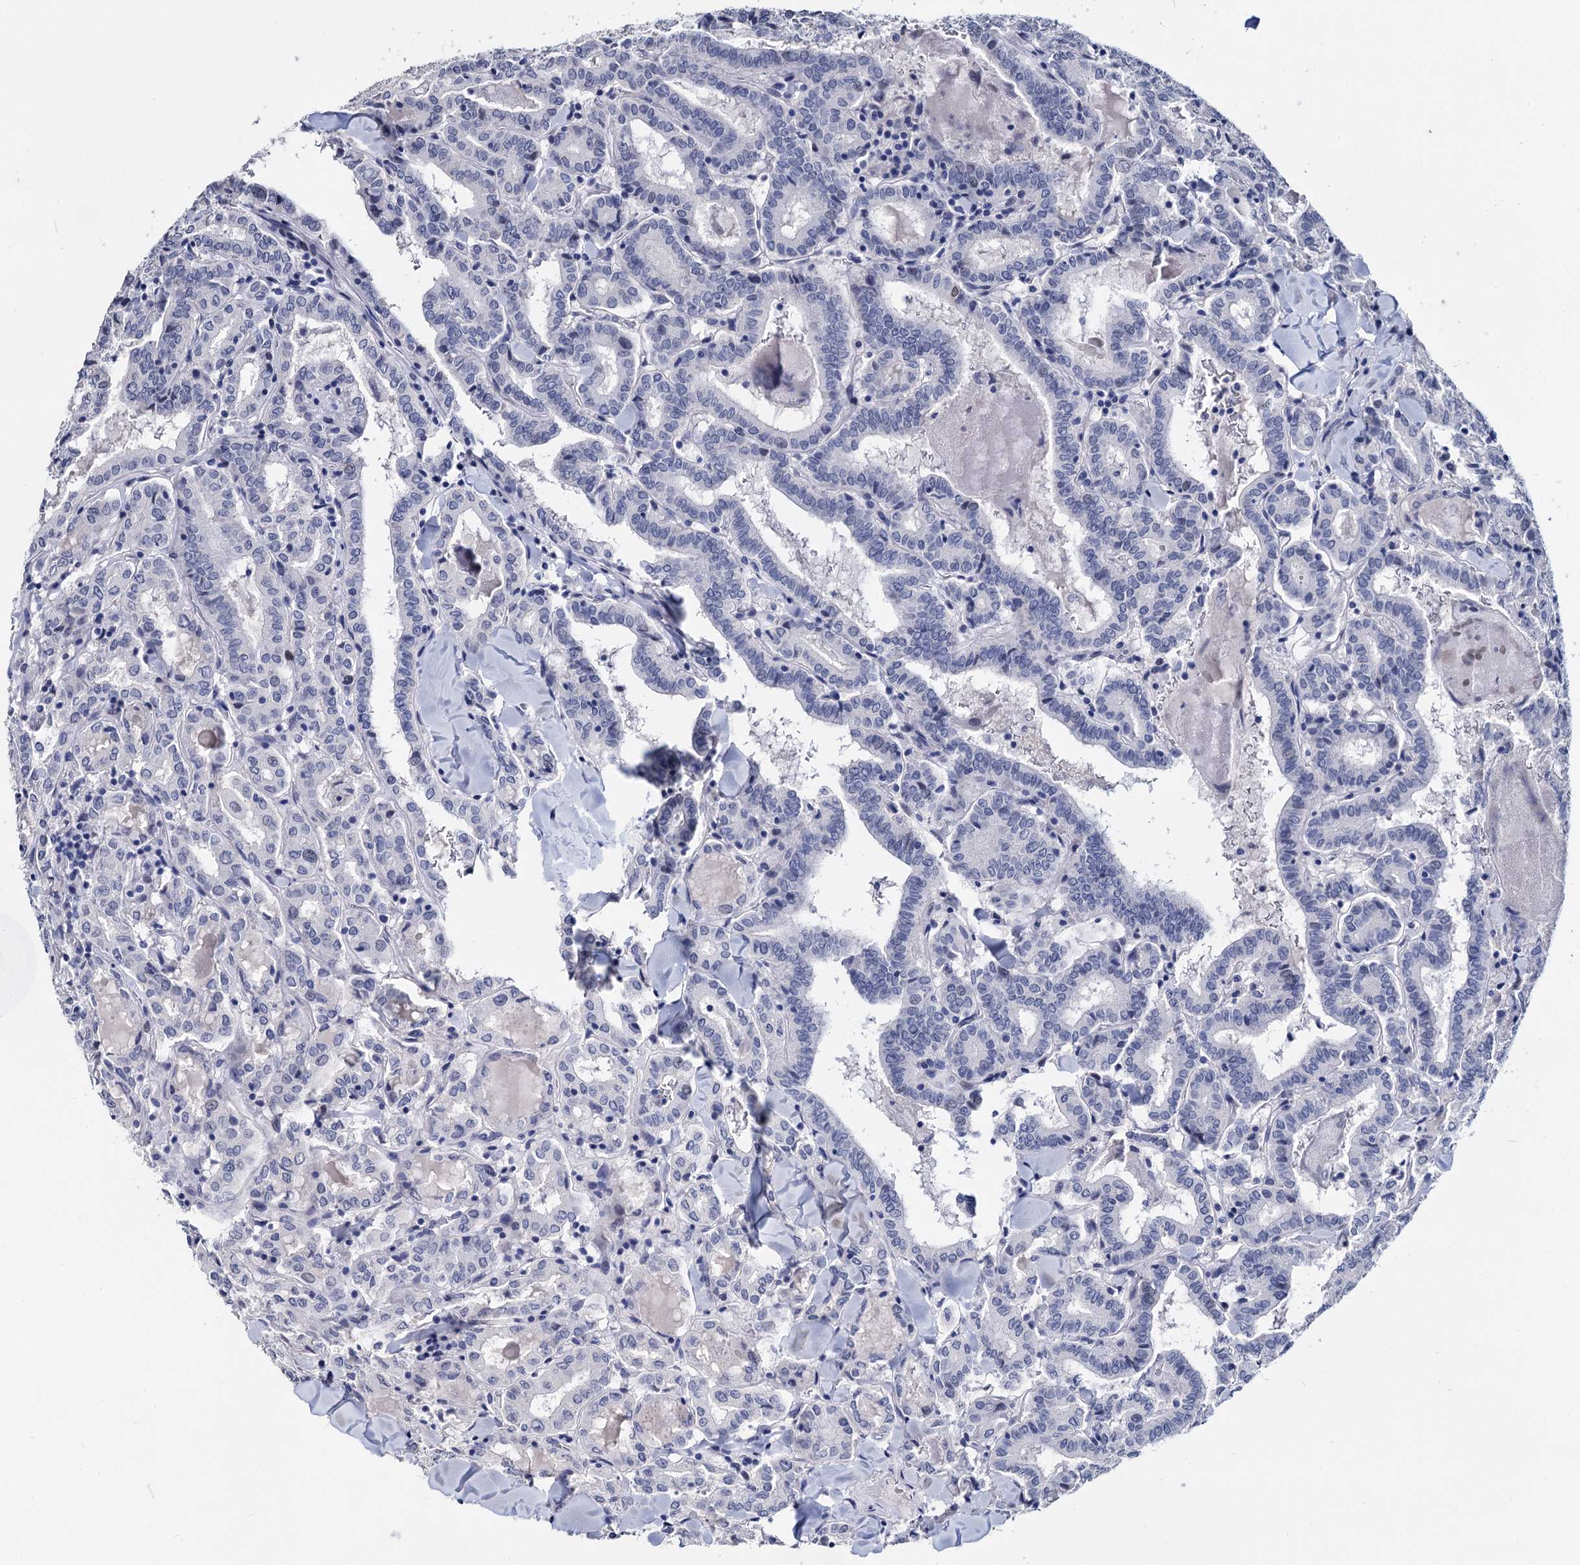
{"staining": {"intensity": "negative", "quantity": "none", "location": "none"}, "tissue": "thyroid cancer", "cell_type": "Tumor cells", "image_type": "cancer", "snomed": [{"axis": "morphology", "description": "Papillary adenocarcinoma, NOS"}, {"axis": "topography", "description": "Thyroid gland"}], "caption": "Immunohistochemistry of thyroid cancer (papillary adenocarcinoma) shows no expression in tumor cells.", "gene": "MAGEA4", "patient": {"sex": "female", "age": 72}}